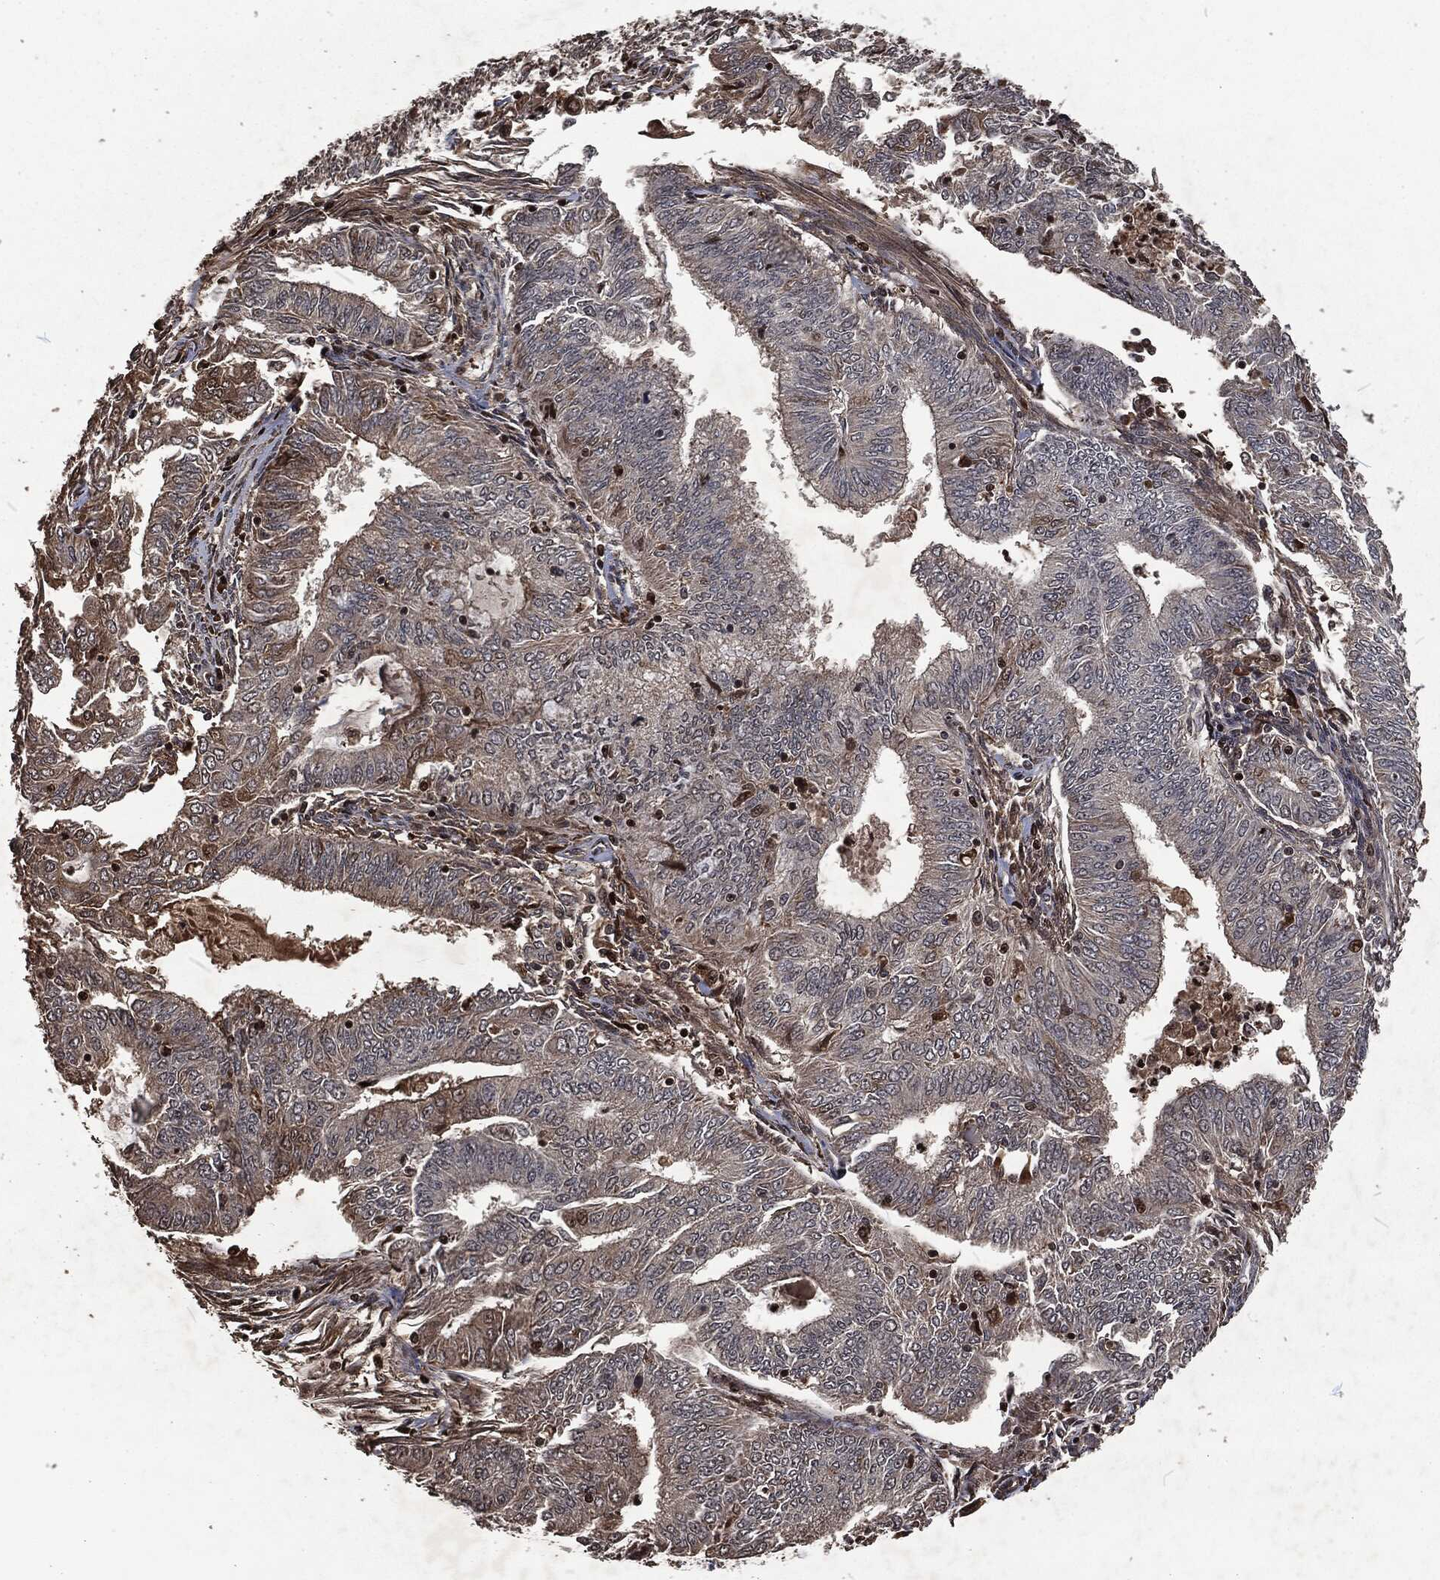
{"staining": {"intensity": "moderate", "quantity": "<25%", "location": "cytoplasmic/membranous"}, "tissue": "endometrial cancer", "cell_type": "Tumor cells", "image_type": "cancer", "snomed": [{"axis": "morphology", "description": "Adenocarcinoma, NOS"}, {"axis": "topography", "description": "Endometrium"}], "caption": "IHC of human adenocarcinoma (endometrial) shows low levels of moderate cytoplasmic/membranous positivity in approximately <25% of tumor cells. Using DAB (brown) and hematoxylin (blue) stains, captured at high magnification using brightfield microscopy.", "gene": "SNAI1", "patient": {"sex": "female", "age": 62}}